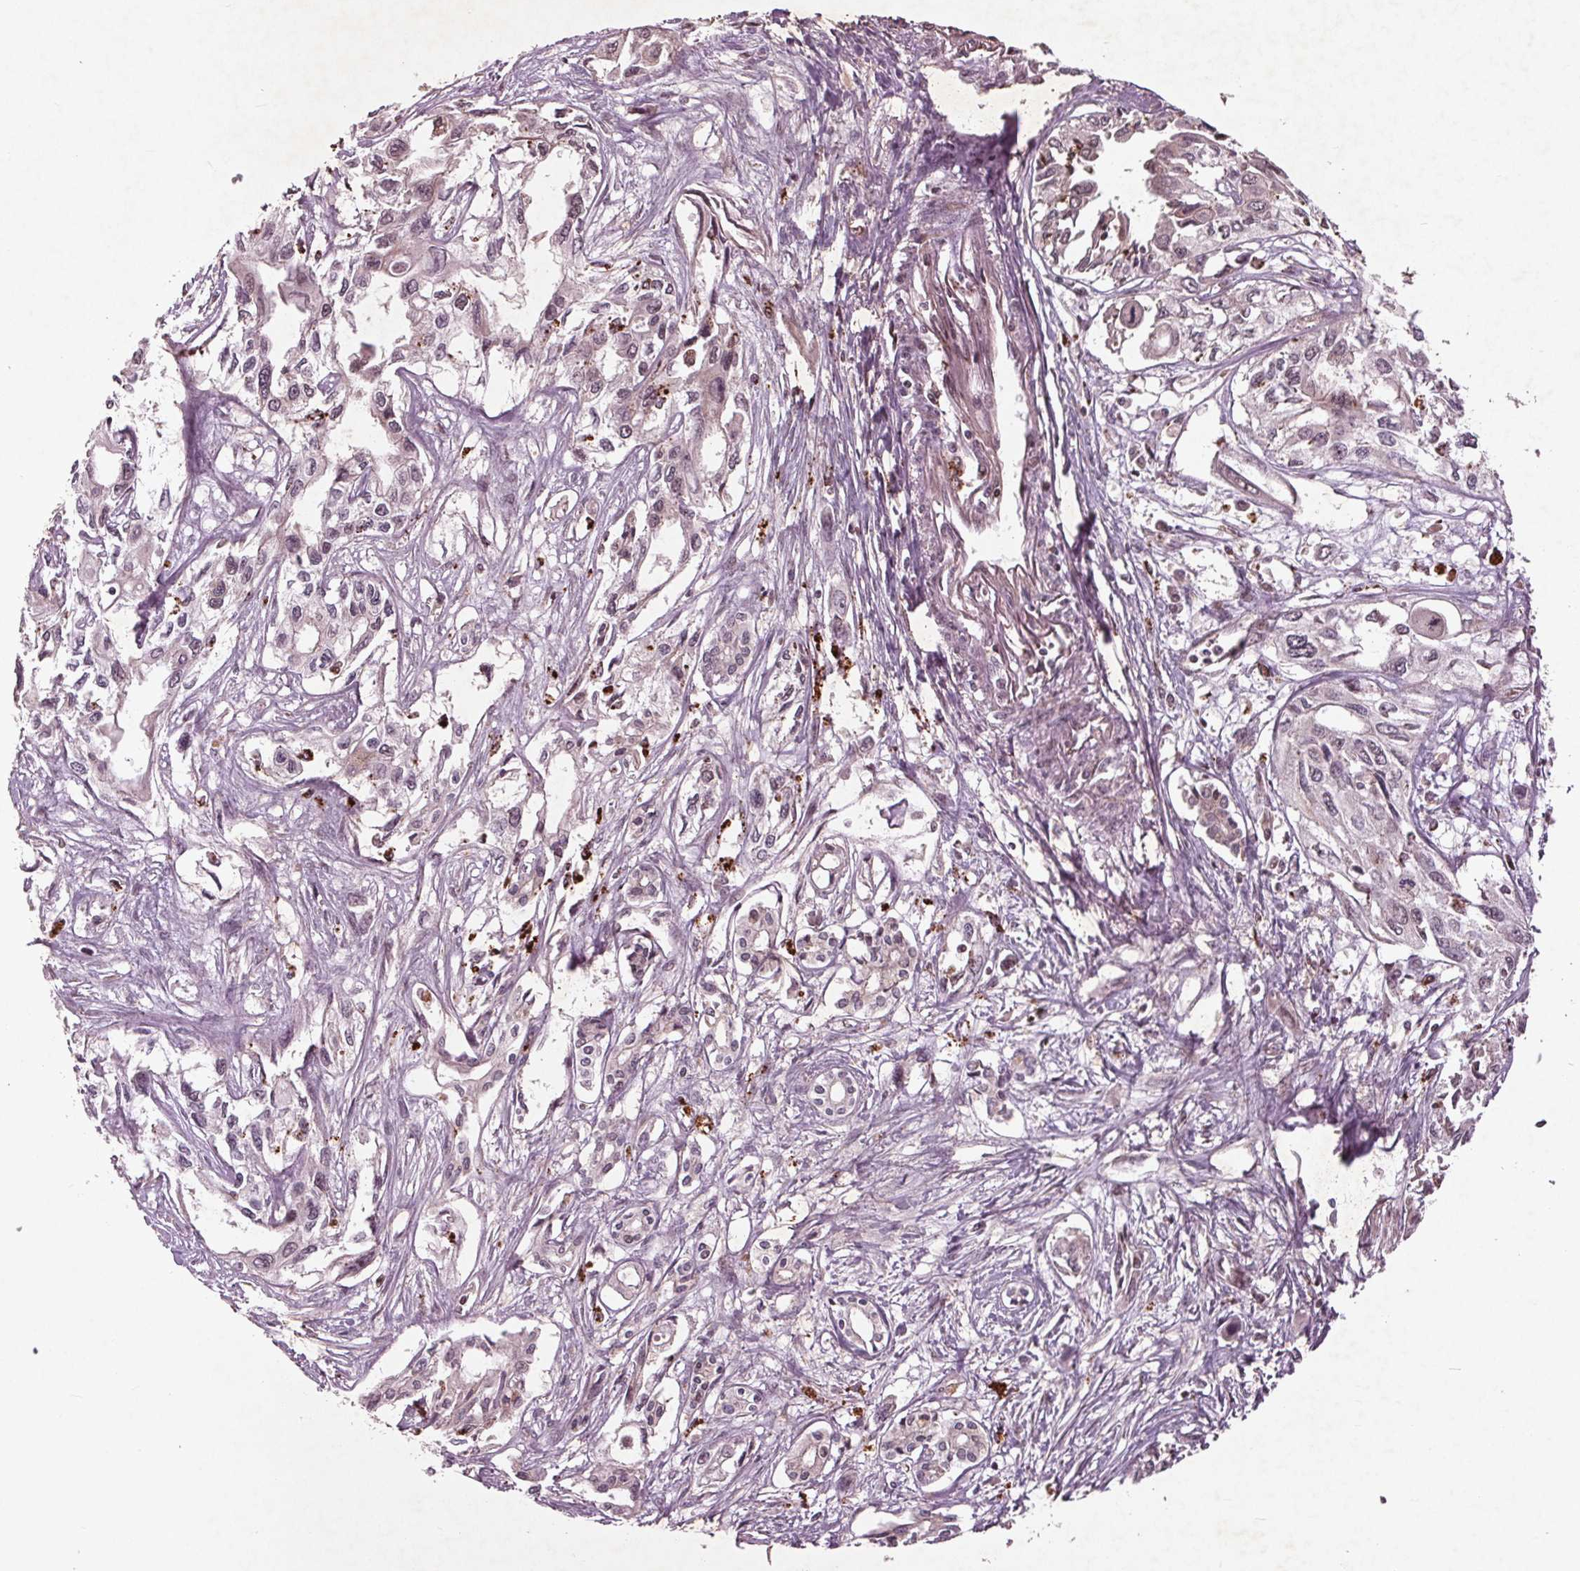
{"staining": {"intensity": "negative", "quantity": "none", "location": "none"}, "tissue": "pancreatic cancer", "cell_type": "Tumor cells", "image_type": "cancer", "snomed": [{"axis": "morphology", "description": "Adenocarcinoma, NOS"}, {"axis": "topography", "description": "Pancreas"}], "caption": "A high-resolution photomicrograph shows IHC staining of adenocarcinoma (pancreatic), which displays no significant expression in tumor cells.", "gene": "CDKL4", "patient": {"sex": "female", "age": 55}}